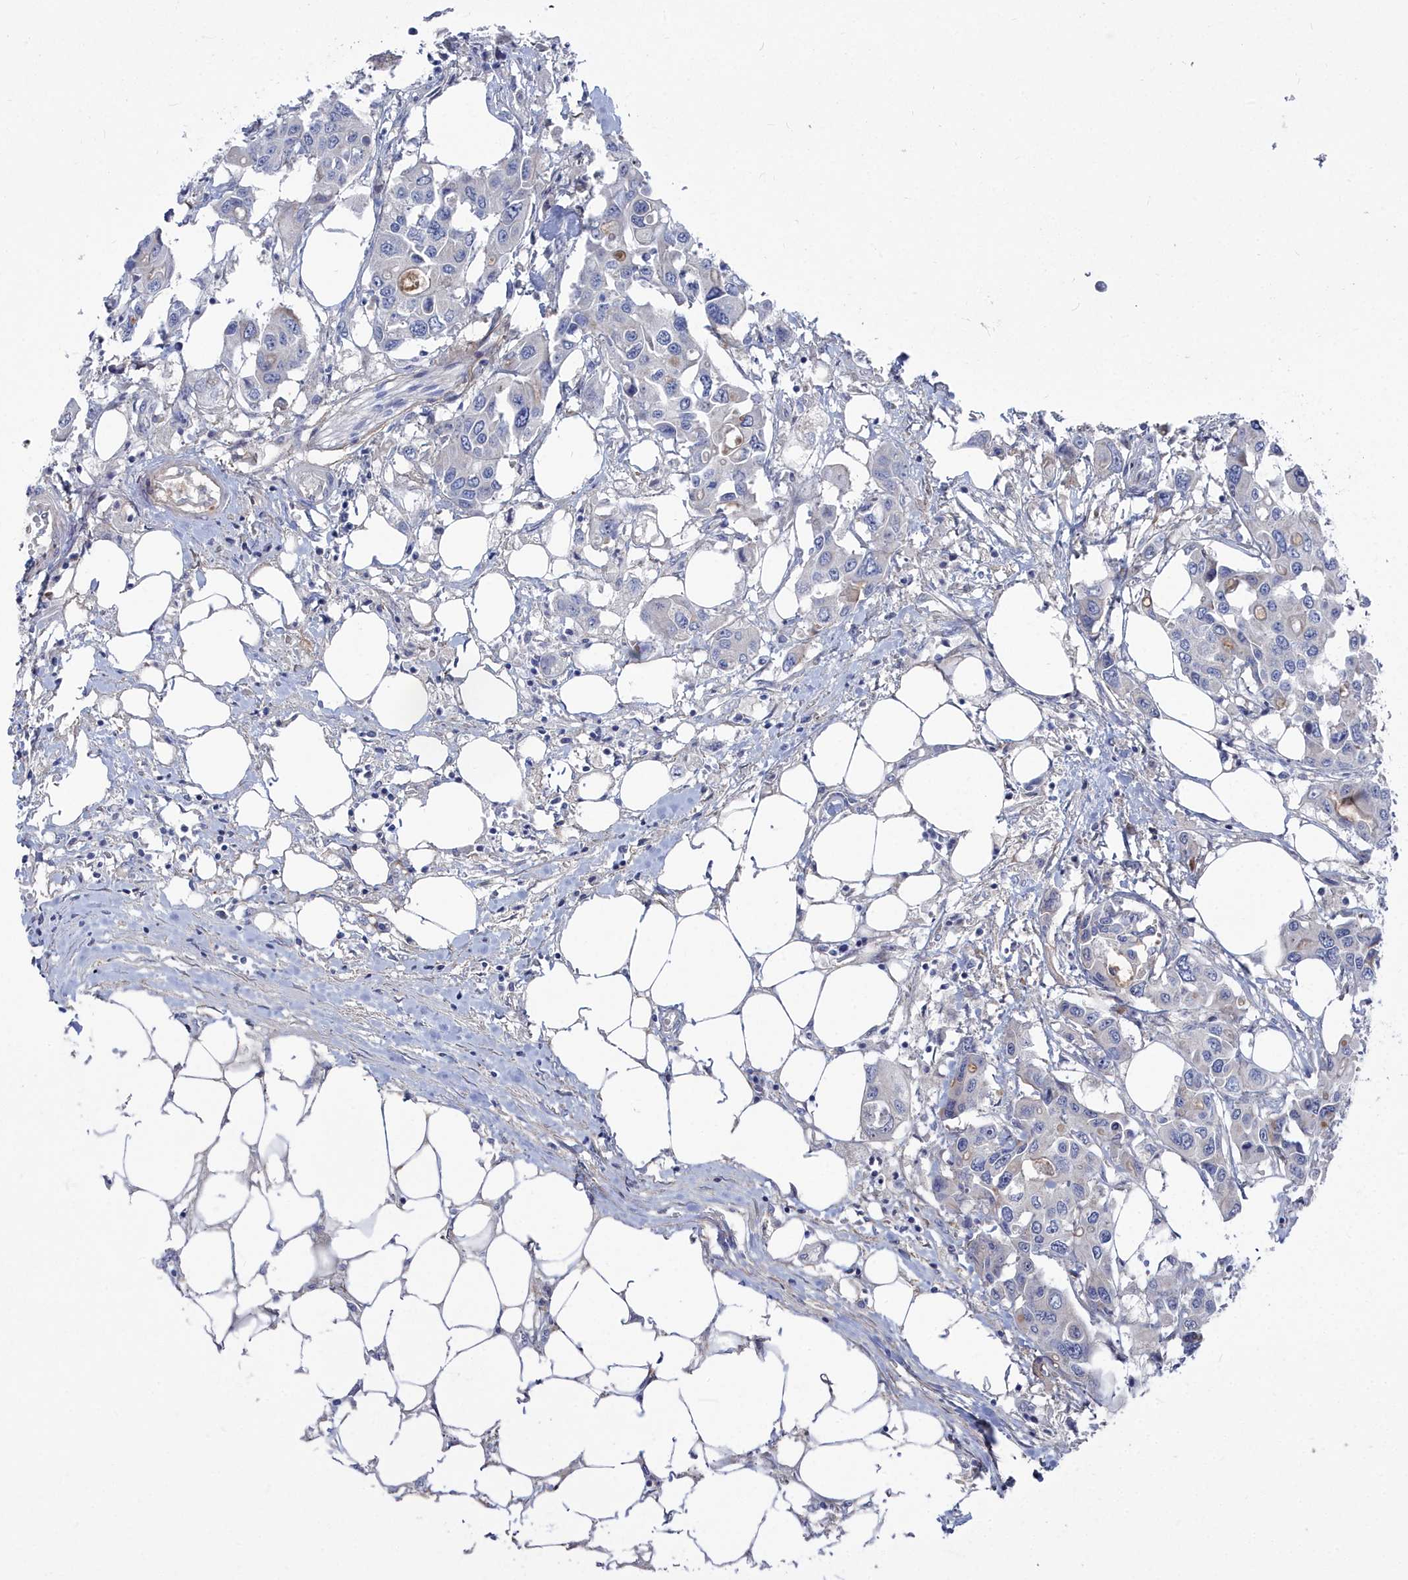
{"staining": {"intensity": "negative", "quantity": "none", "location": "none"}, "tissue": "colorectal cancer", "cell_type": "Tumor cells", "image_type": "cancer", "snomed": [{"axis": "morphology", "description": "Adenocarcinoma, NOS"}, {"axis": "topography", "description": "Colon"}], "caption": "High magnification brightfield microscopy of colorectal cancer (adenocarcinoma) stained with DAB (brown) and counterstained with hematoxylin (blue): tumor cells show no significant staining.", "gene": "SHISAL2A", "patient": {"sex": "male", "age": 77}}